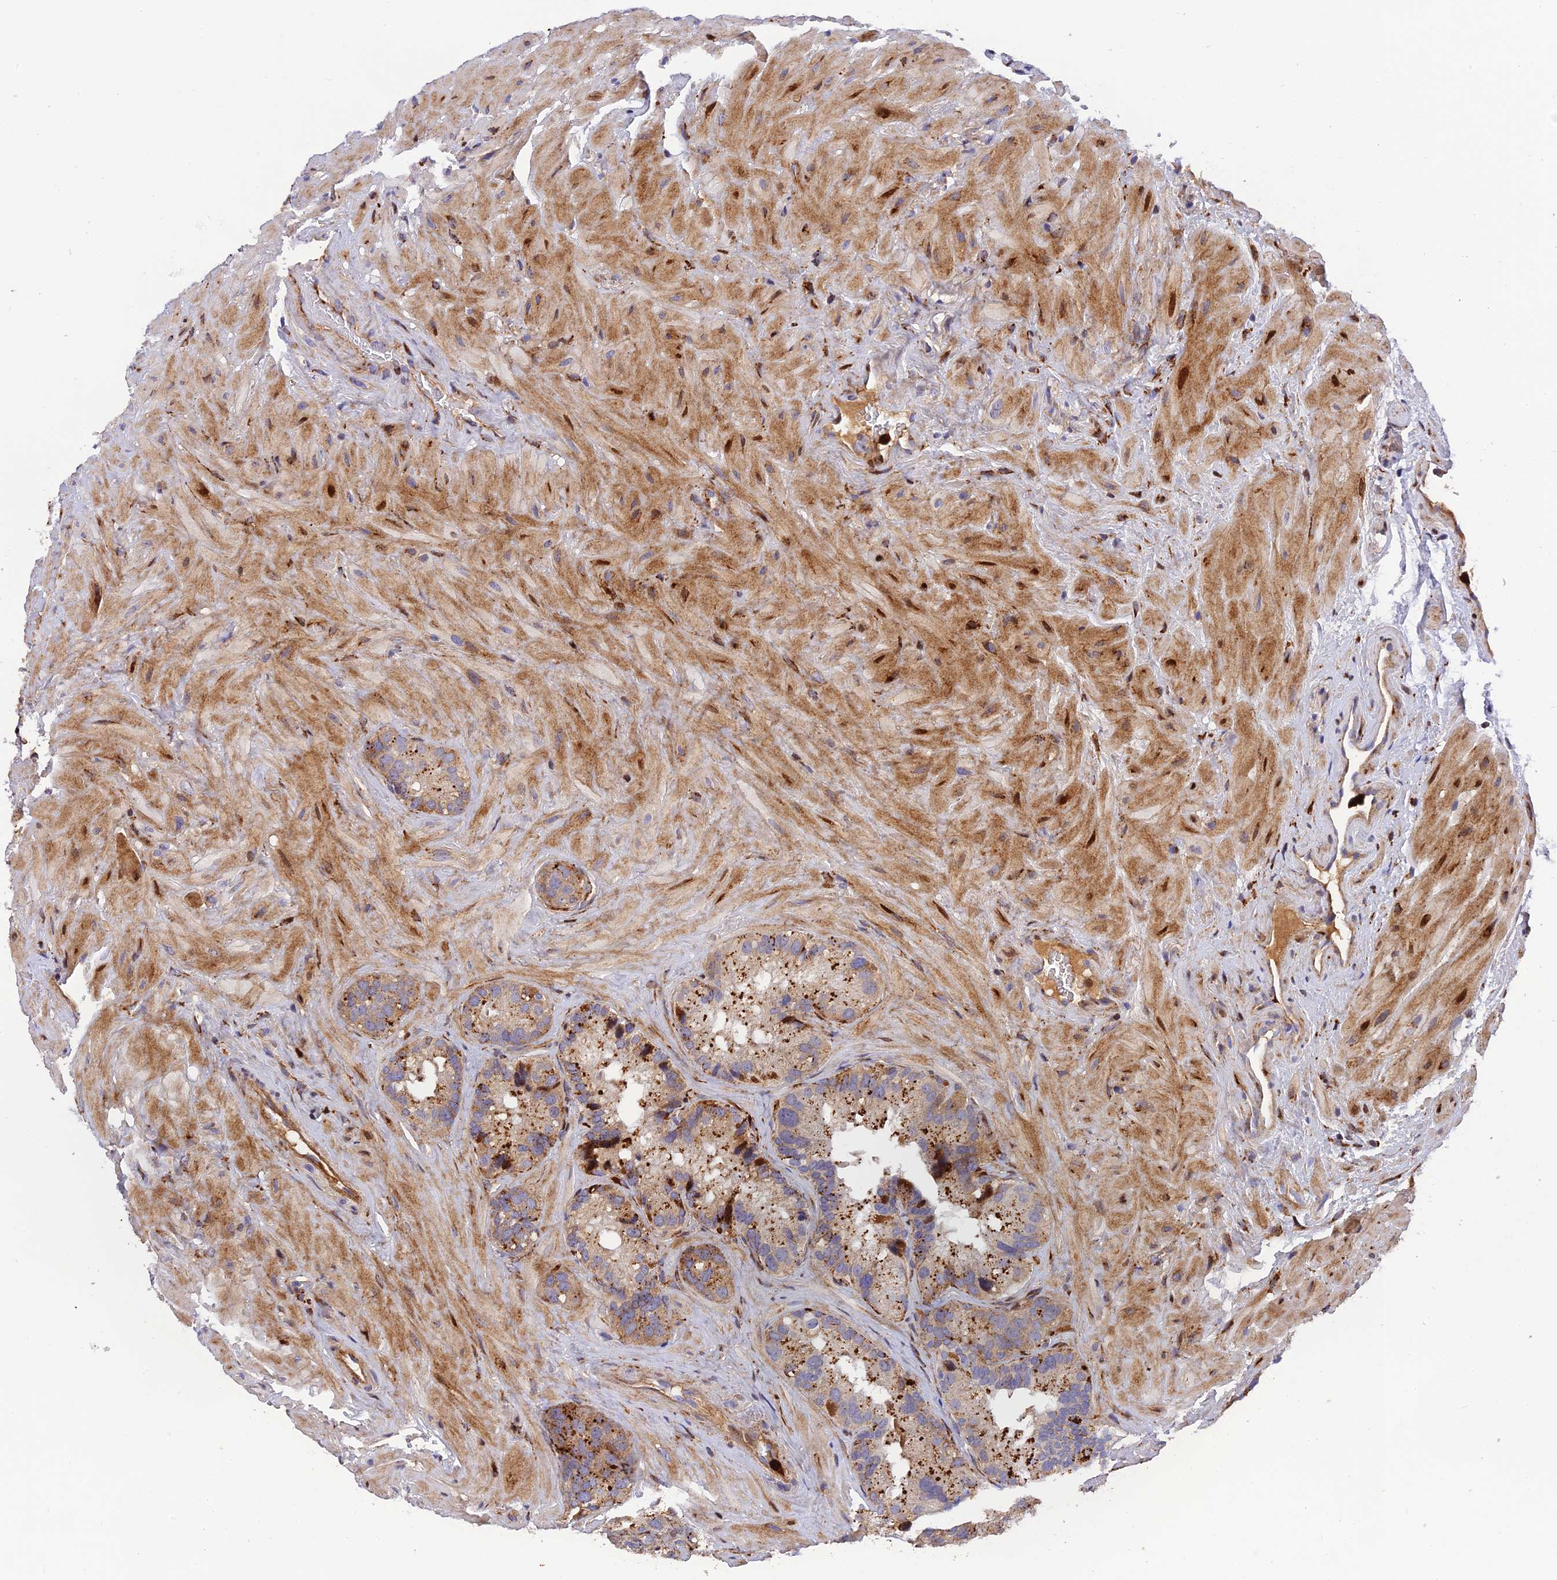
{"staining": {"intensity": "moderate", "quantity": ">75%", "location": "cytoplasmic/membranous"}, "tissue": "seminal vesicle", "cell_type": "Glandular cells", "image_type": "normal", "snomed": [{"axis": "morphology", "description": "Normal tissue, NOS"}, {"axis": "topography", "description": "Prostate"}, {"axis": "topography", "description": "Seminal veicle"}], "caption": "A micrograph of human seminal vesicle stained for a protein reveals moderate cytoplasmic/membranous brown staining in glandular cells.", "gene": "CPSF4L", "patient": {"sex": "male", "age": 68}}